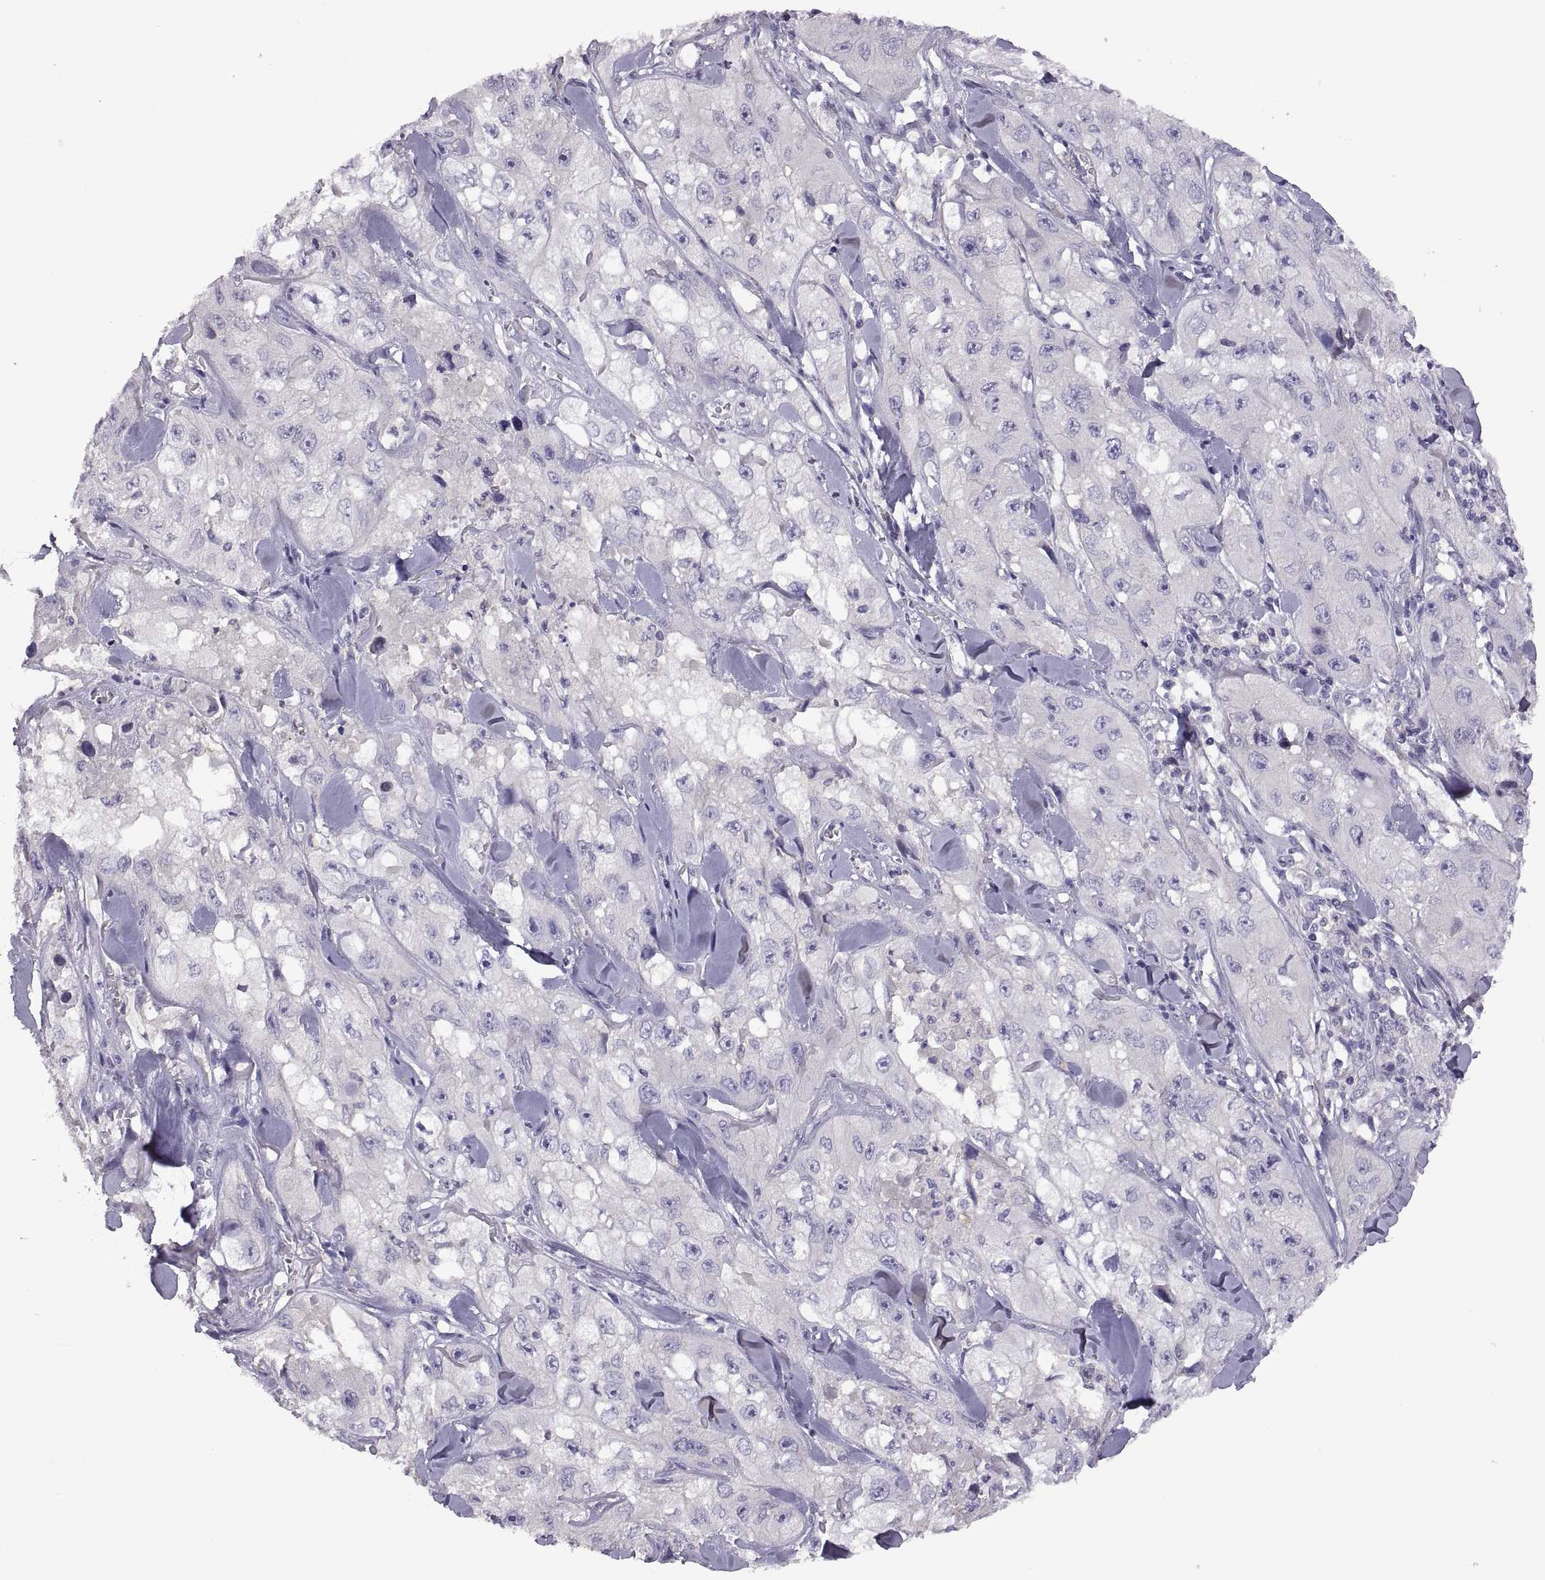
{"staining": {"intensity": "negative", "quantity": "none", "location": "none"}, "tissue": "skin cancer", "cell_type": "Tumor cells", "image_type": "cancer", "snomed": [{"axis": "morphology", "description": "Squamous cell carcinoma, NOS"}, {"axis": "topography", "description": "Skin"}, {"axis": "topography", "description": "Subcutis"}], "caption": "The photomicrograph shows no significant staining in tumor cells of skin squamous cell carcinoma.", "gene": "TBX19", "patient": {"sex": "male", "age": 73}}